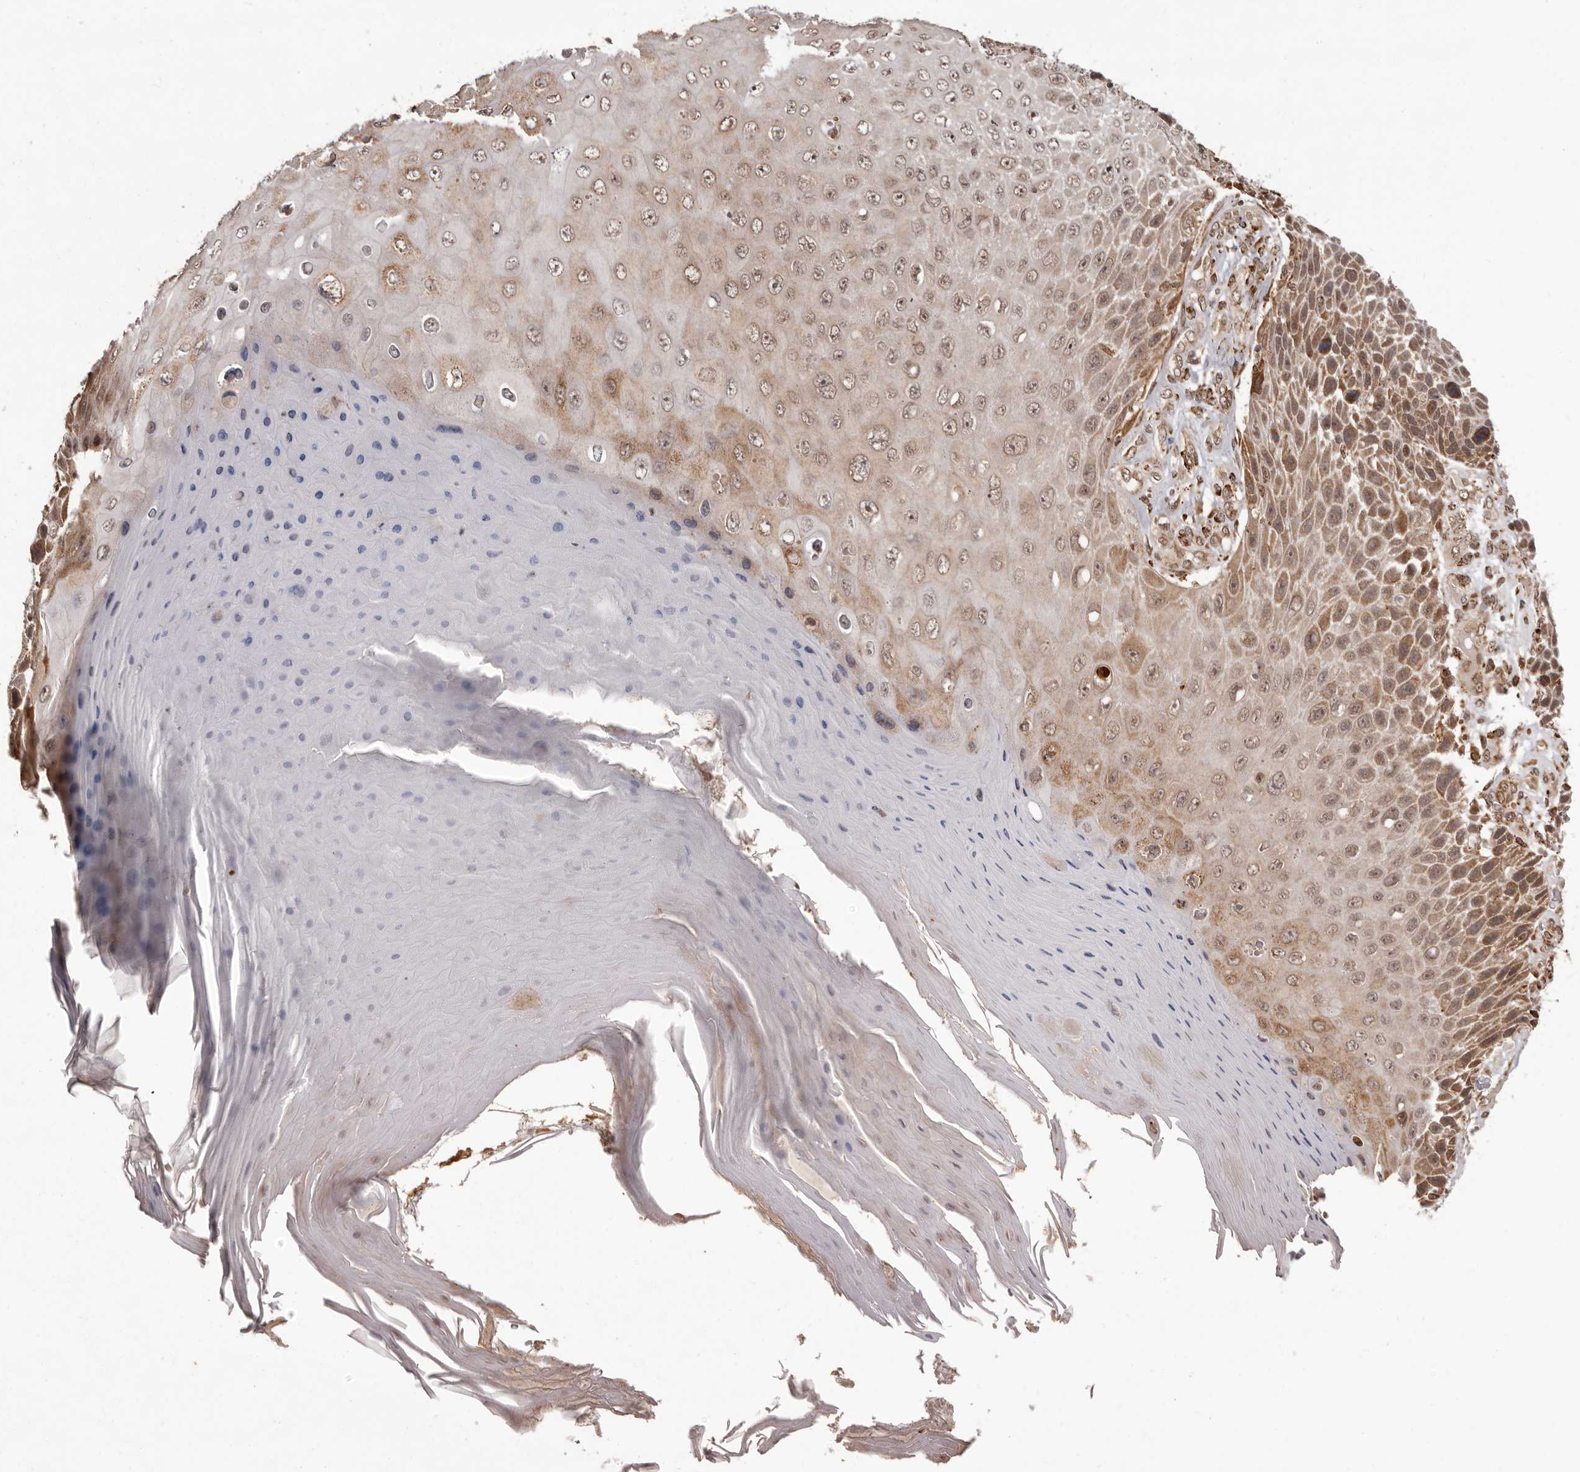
{"staining": {"intensity": "moderate", "quantity": ">75%", "location": "cytoplasmic/membranous,nuclear"}, "tissue": "skin cancer", "cell_type": "Tumor cells", "image_type": "cancer", "snomed": [{"axis": "morphology", "description": "Squamous cell carcinoma, NOS"}, {"axis": "topography", "description": "Skin"}], "caption": "The micrograph exhibits staining of skin cancer (squamous cell carcinoma), revealing moderate cytoplasmic/membranous and nuclear protein expression (brown color) within tumor cells.", "gene": "IL32", "patient": {"sex": "female", "age": 88}}